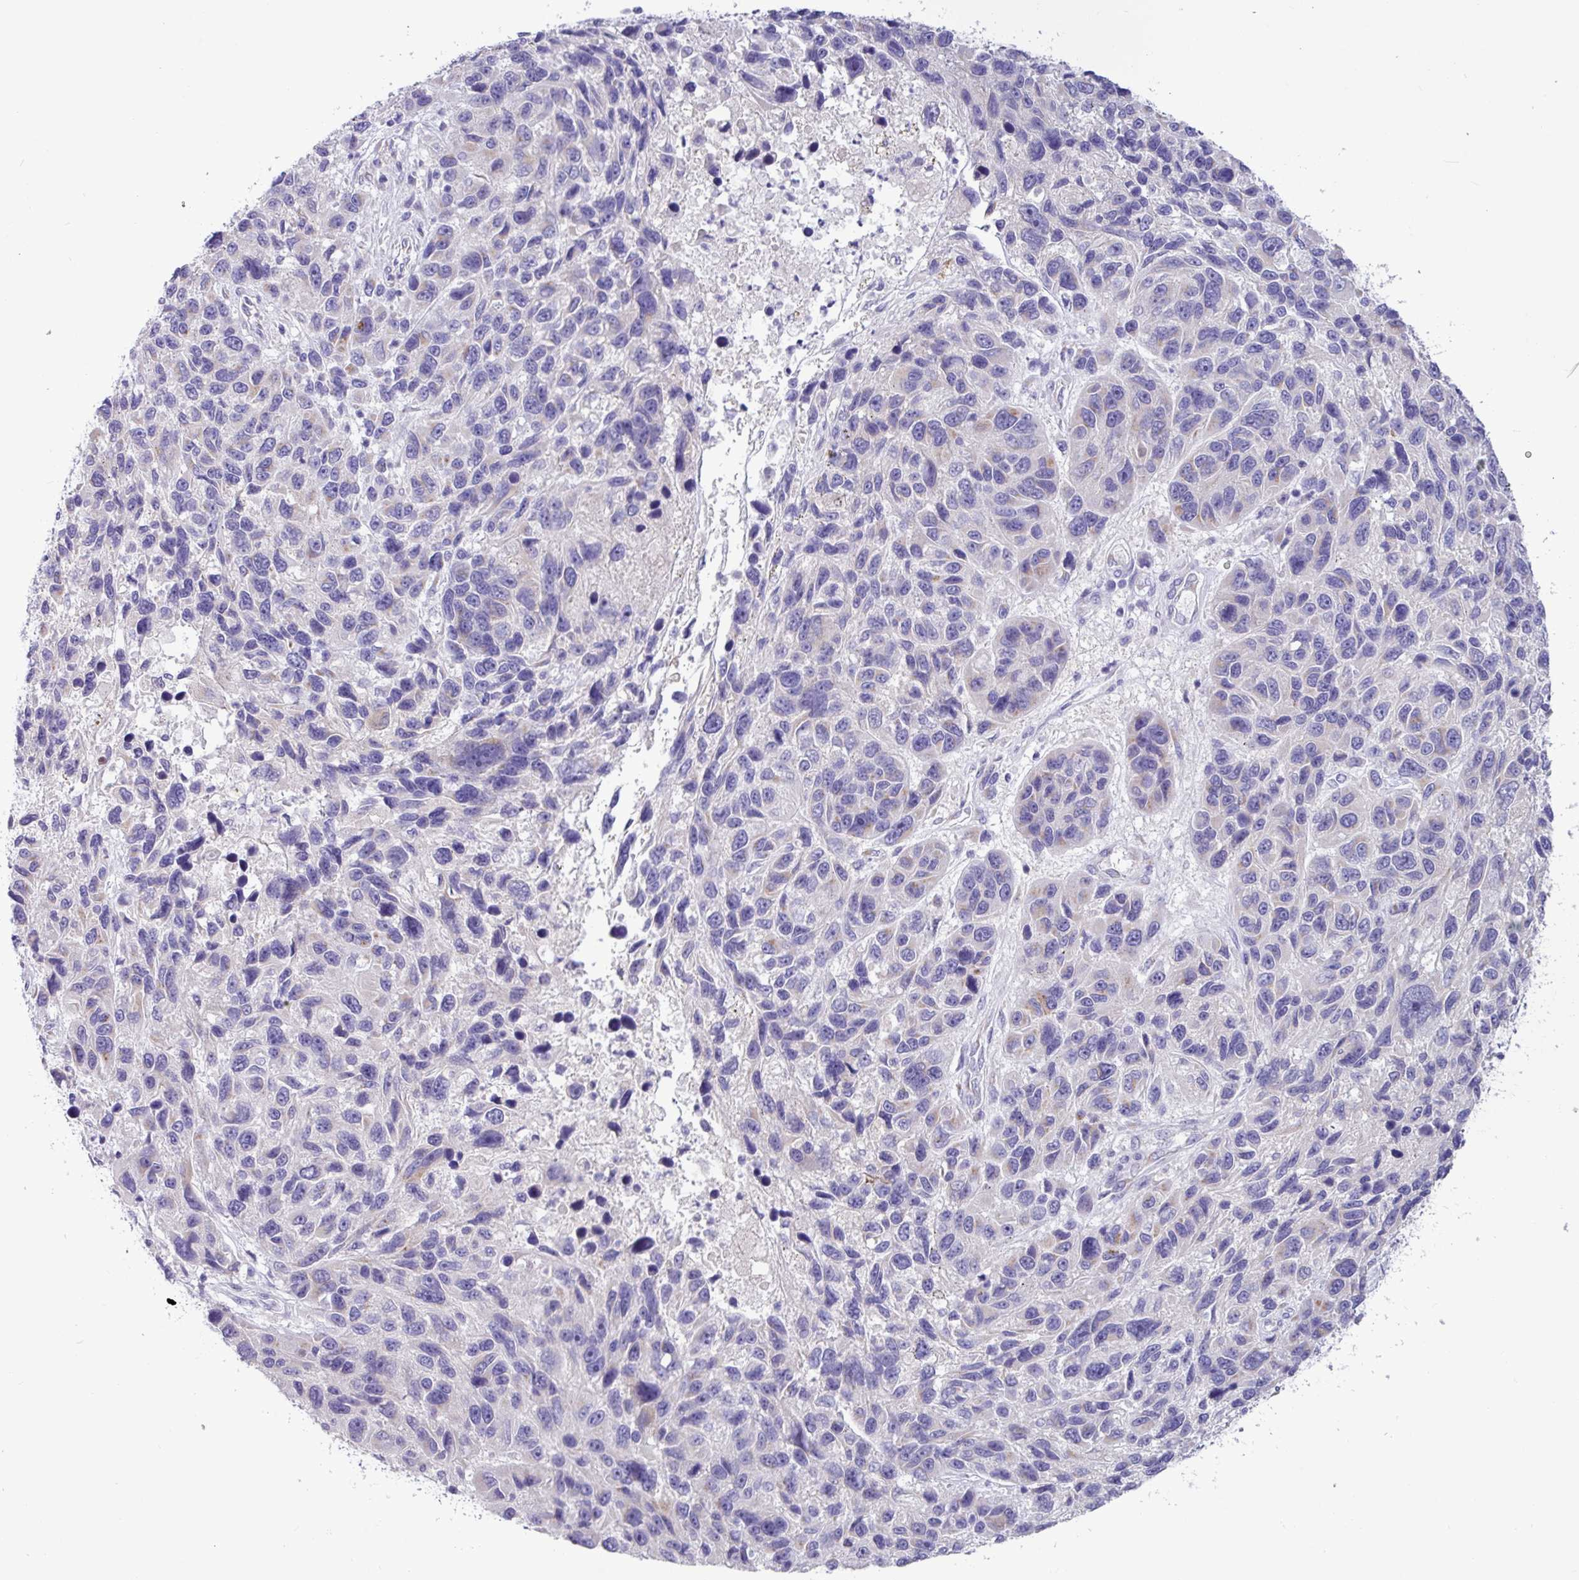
{"staining": {"intensity": "negative", "quantity": "none", "location": "none"}, "tissue": "melanoma", "cell_type": "Tumor cells", "image_type": "cancer", "snomed": [{"axis": "morphology", "description": "Malignant melanoma, NOS"}, {"axis": "topography", "description": "Skin"}], "caption": "Tumor cells show no significant positivity in melanoma.", "gene": "STIMATE", "patient": {"sex": "male", "age": 53}}